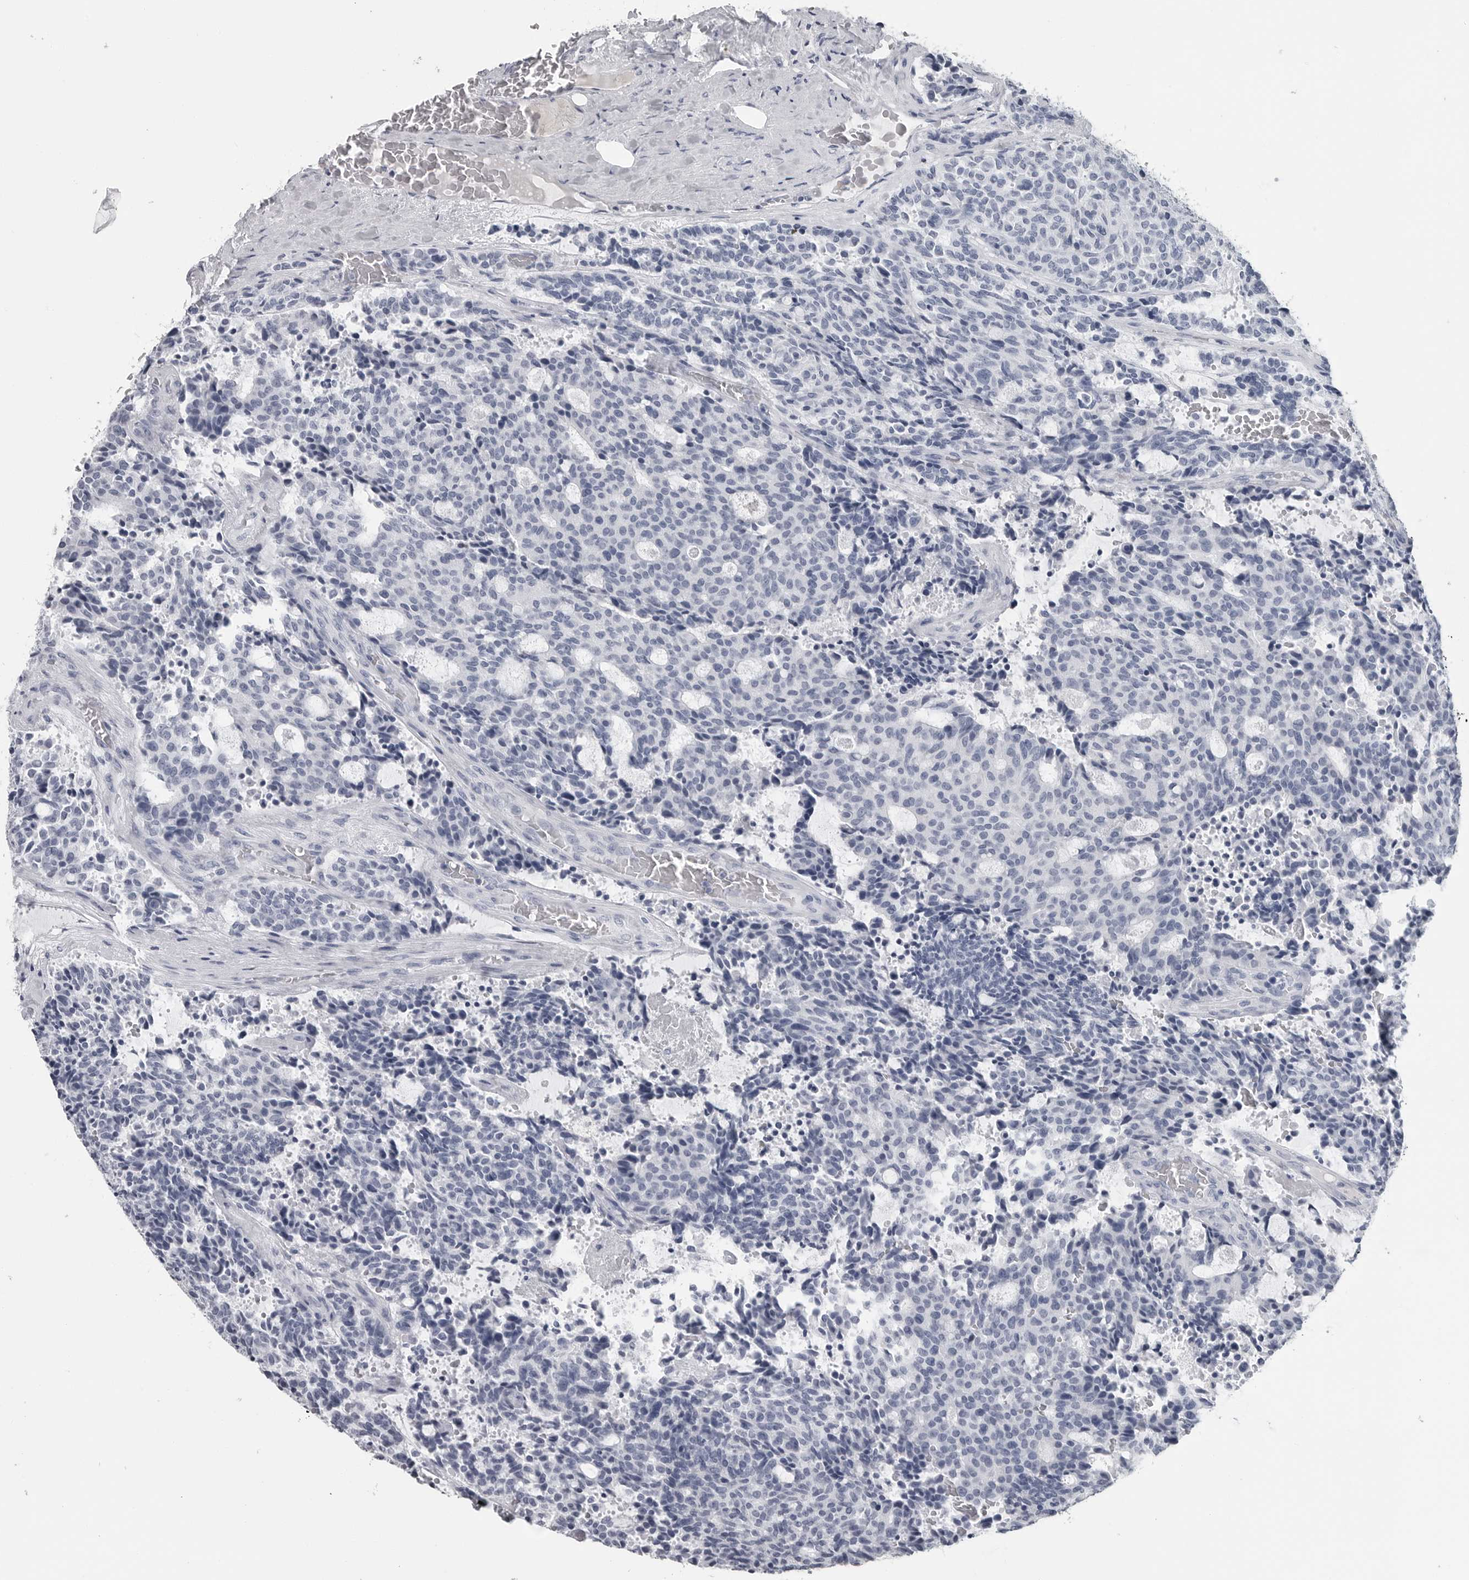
{"staining": {"intensity": "negative", "quantity": "none", "location": "none"}, "tissue": "carcinoid", "cell_type": "Tumor cells", "image_type": "cancer", "snomed": [{"axis": "morphology", "description": "Carcinoid, malignant, NOS"}, {"axis": "topography", "description": "Pancreas"}], "caption": "Immunohistochemistry (IHC) of human carcinoid (malignant) shows no positivity in tumor cells.", "gene": "AMPD1", "patient": {"sex": "female", "age": 54}}